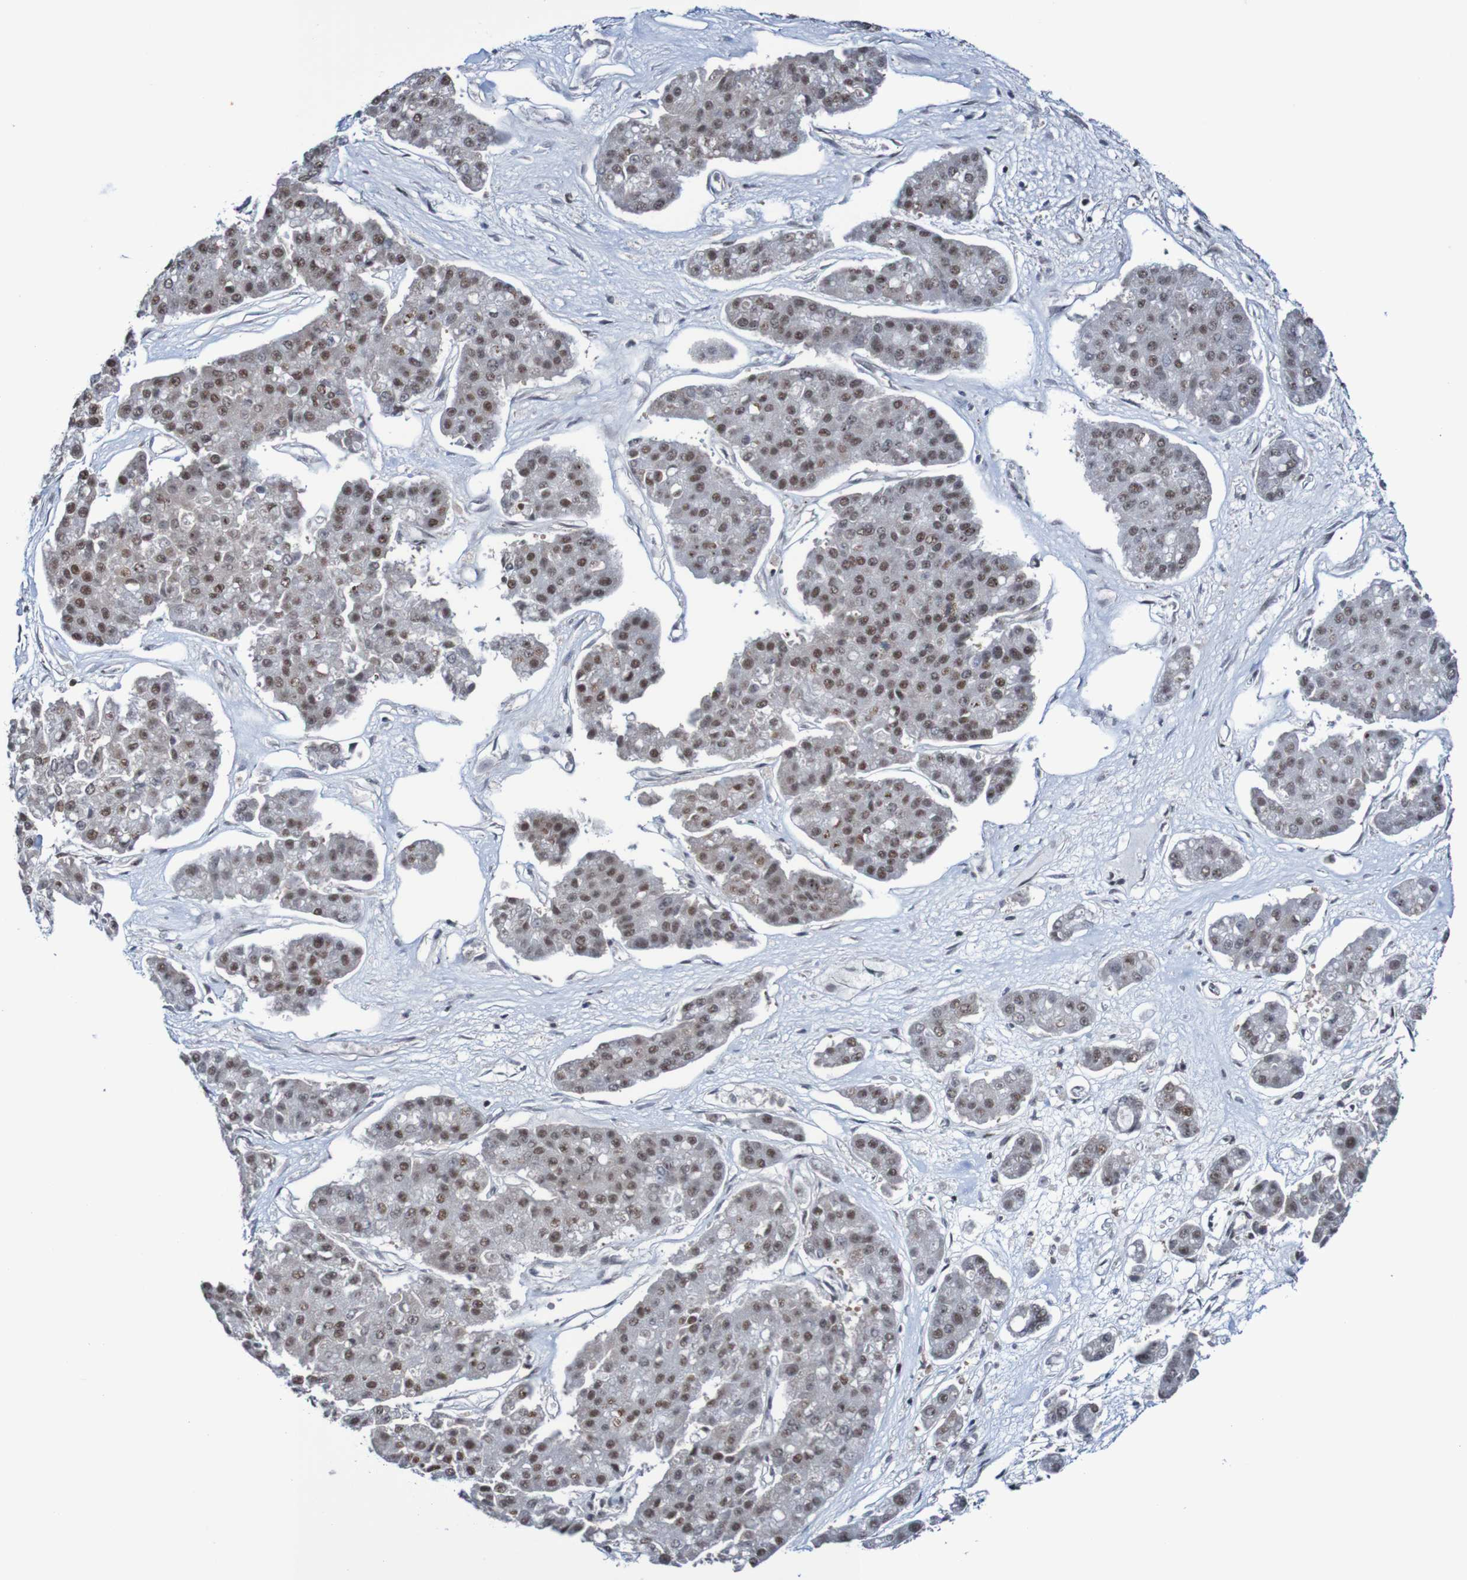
{"staining": {"intensity": "strong", "quantity": "25%-75%", "location": "nuclear"}, "tissue": "pancreatic cancer", "cell_type": "Tumor cells", "image_type": "cancer", "snomed": [{"axis": "morphology", "description": "Adenocarcinoma, NOS"}, {"axis": "topography", "description": "Pancreas"}], "caption": "The image displays staining of adenocarcinoma (pancreatic), revealing strong nuclear protein staining (brown color) within tumor cells.", "gene": "CDC5L", "patient": {"sex": "male", "age": 50}}